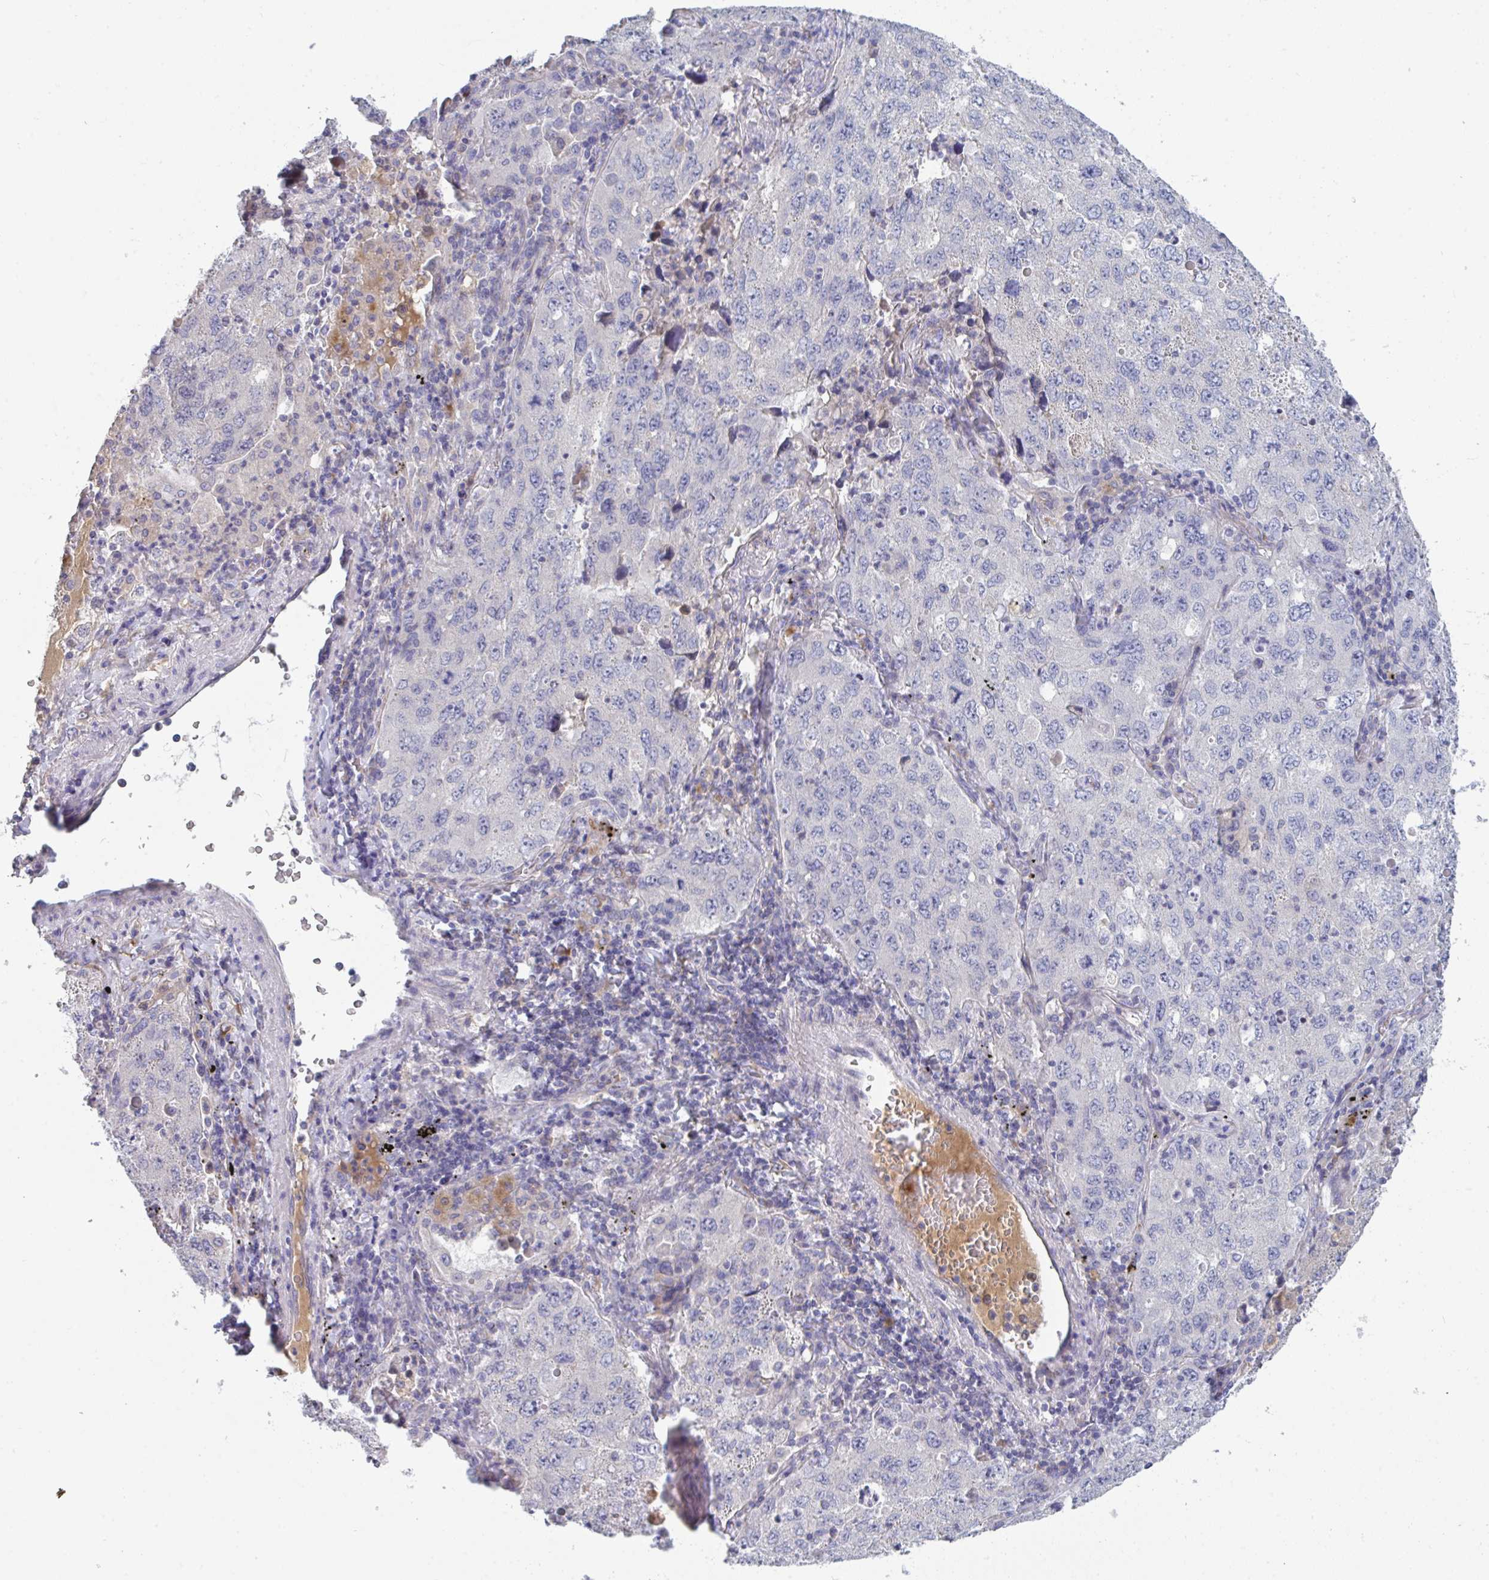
{"staining": {"intensity": "negative", "quantity": "none", "location": "none"}, "tissue": "lung cancer", "cell_type": "Tumor cells", "image_type": "cancer", "snomed": [{"axis": "morphology", "description": "Adenocarcinoma, NOS"}, {"axis": "topography", "description": "Lung"}], "caption": "Immunohistochemistry (IHC) histopathology image of neoplastic tissue: human adenocarcinoma (lung) stained with DAB (3,3'-diaminobenzidine) exhibits no significant protein positivity in tumor cells.", "gene": "HGFAC", "patient": {"sex": "female", "age": 57}}